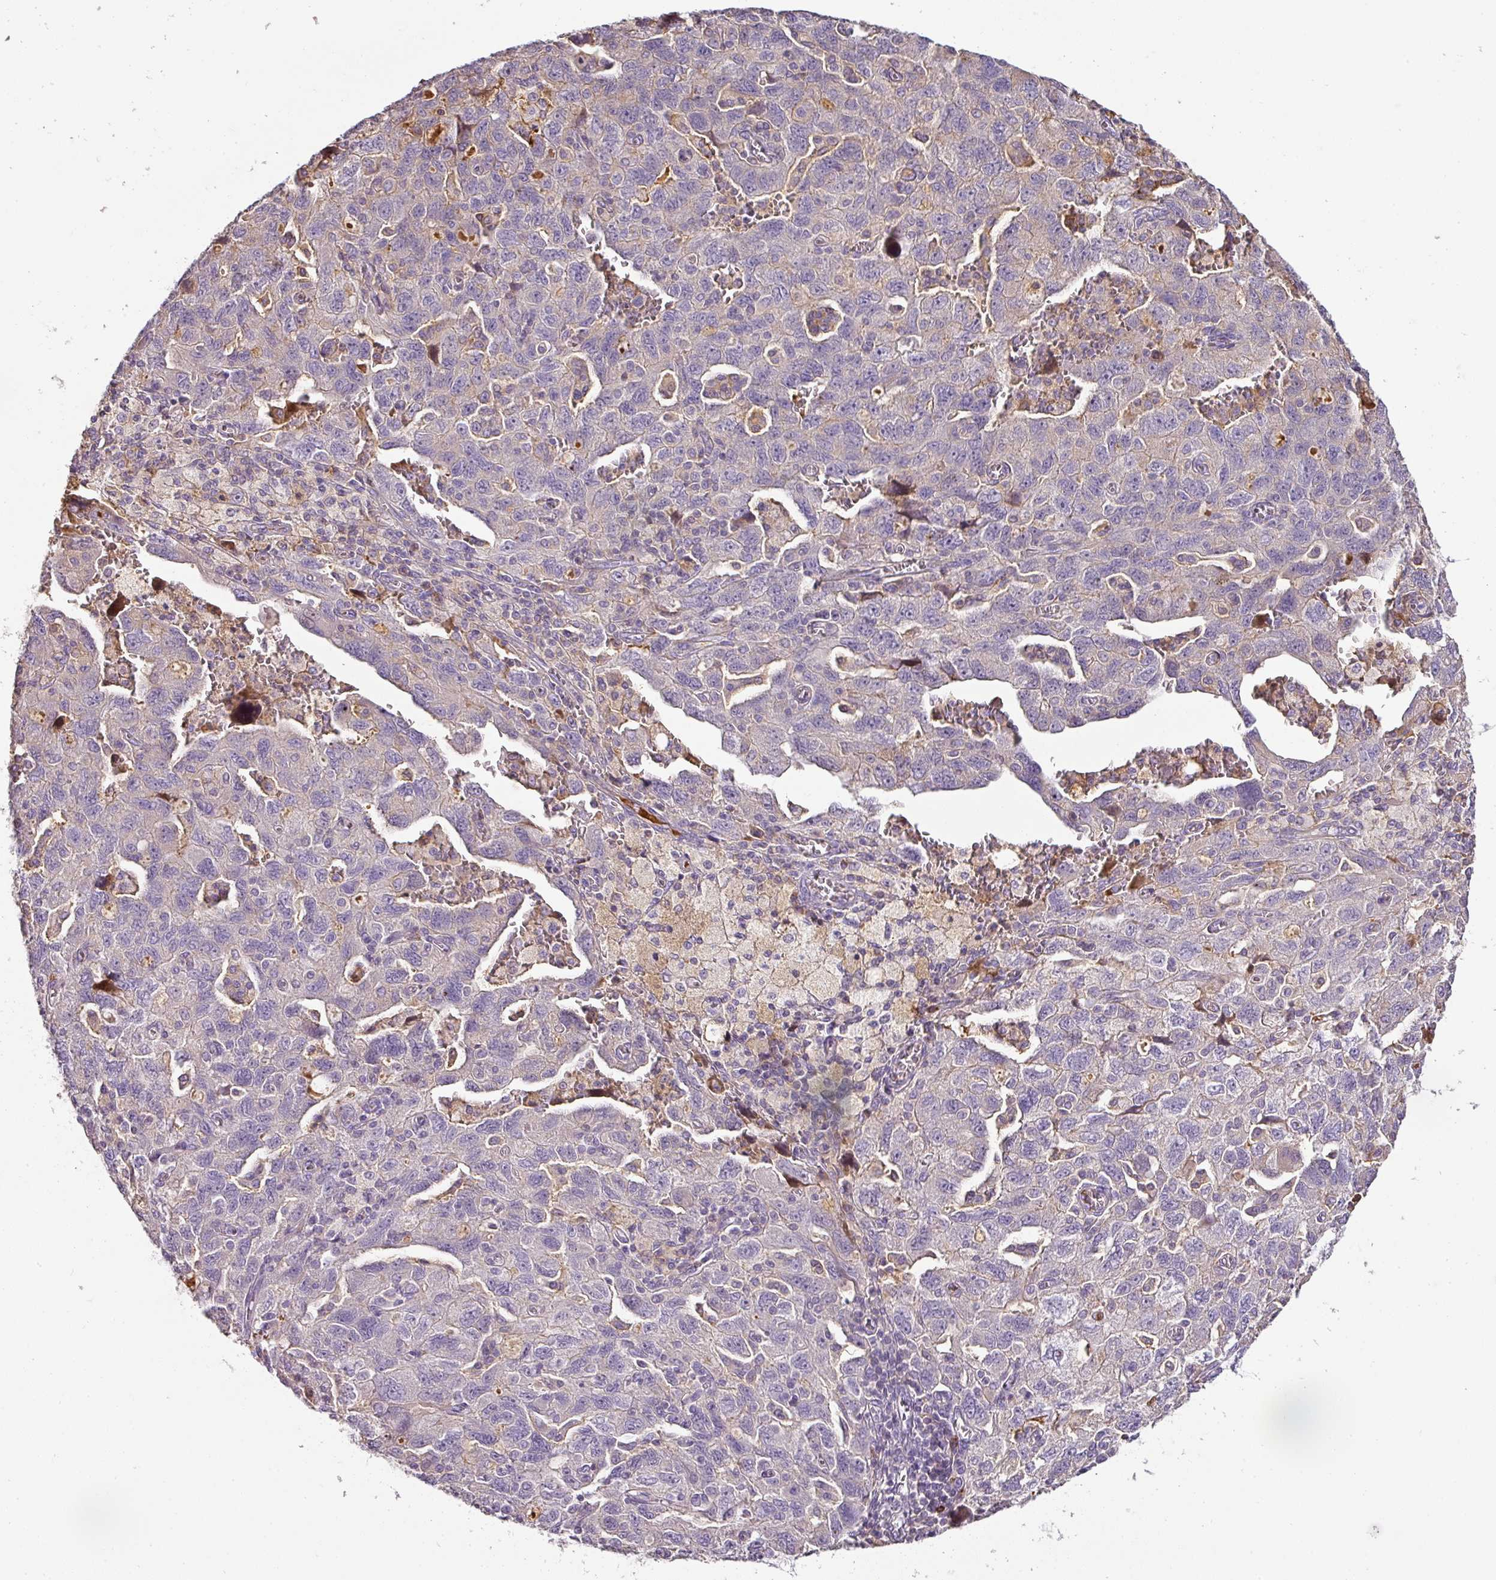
{"staining": {"intensity": "weak", "quantity": "25%-75%", "location": "cytoplasmic/membranous"}, "tissue": "ovarian cancer", "cell_type": "Tumor cells", "image_type": "cancer", "snomed": [{"axis": "morphology", "description": "Carcinoma, NOS"}, {"axis": "morphology", "description": "Cystadenocarcinoma, serous, NOS"}, {"axis": "topography", "description": "Ovary"}], "caption": "A brown stain shows weak cytoplasmic/membranous expression of a protein in ovarian serous cystadenocarcinoma tumor cells. (DAB (3,3'-diaminobenzidine) = brown stain, brightfield microscopy at high magnification).", "gene": "CCZ1", "patient": {"sex": "female", "age": 69}}